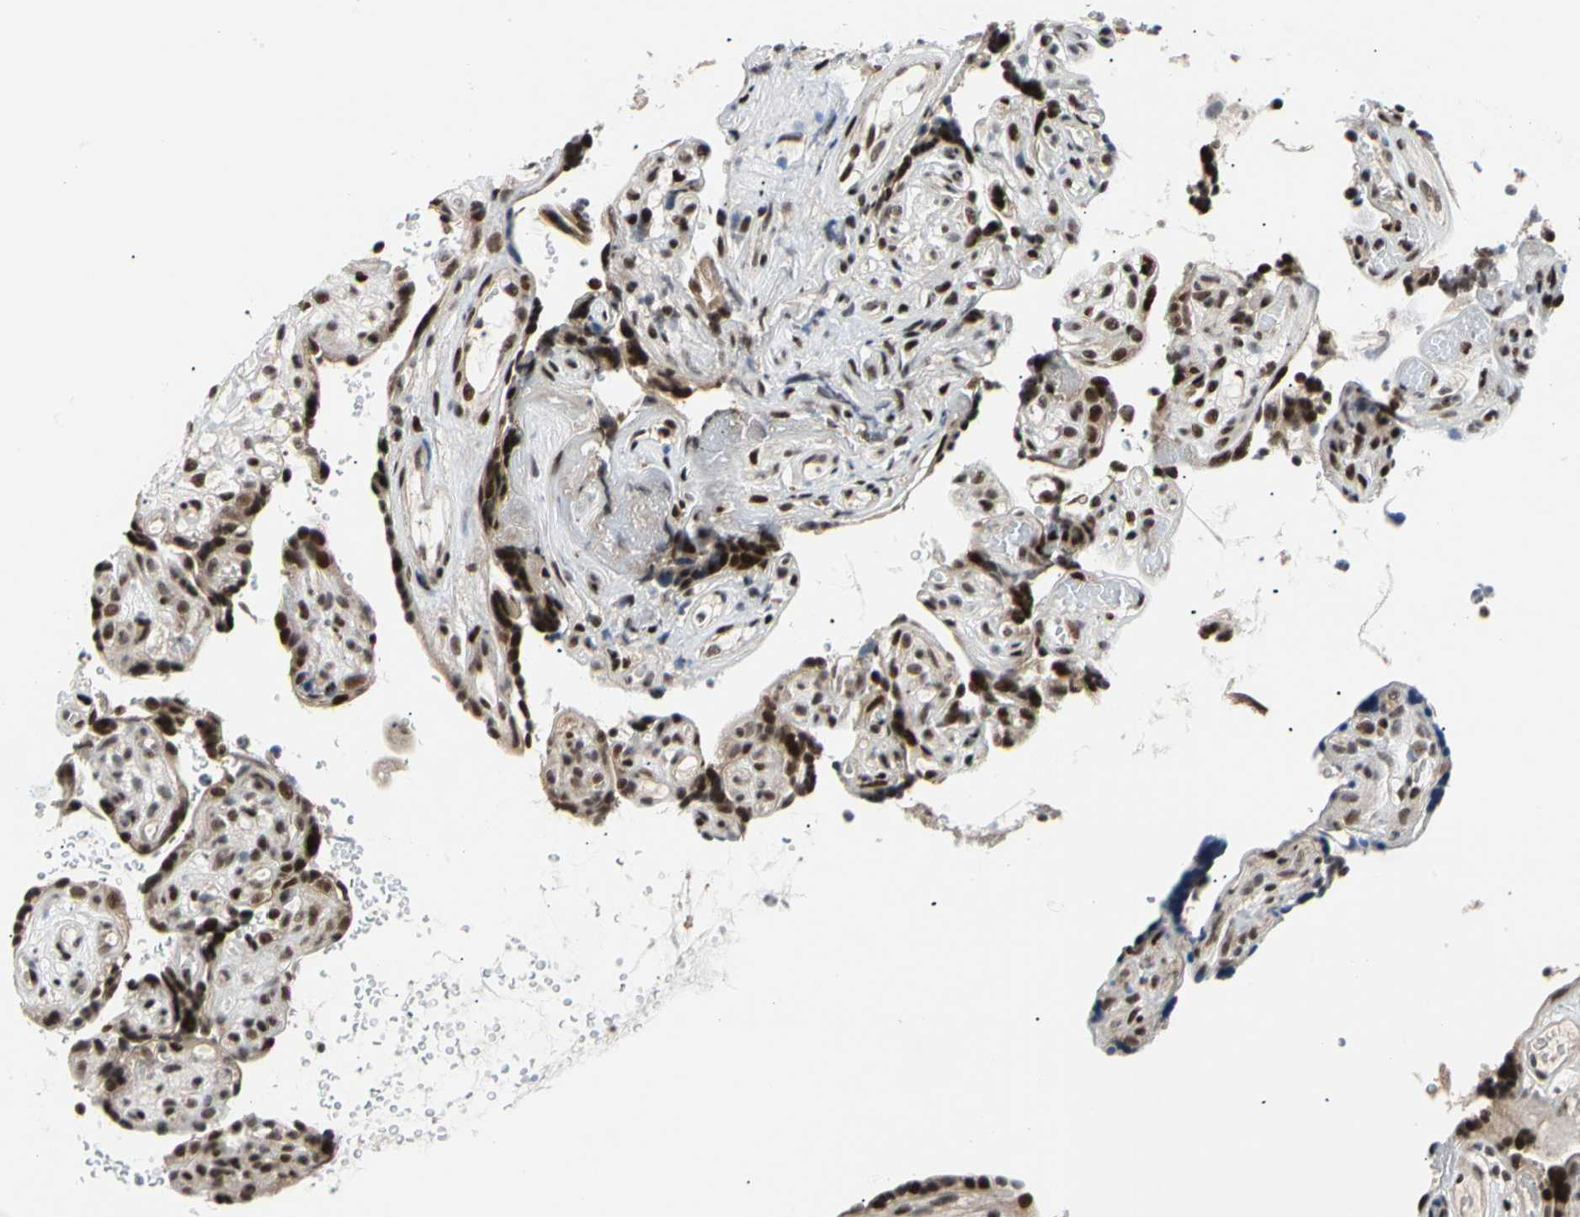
{"staining": {"intensity": "strong", "quantity": ">75%", "location": "cytoplasmic/membranous,nuclear"}, "tissue": "placenta", "cell_type": "Decidual cells", "image_type": "normal", "snomed": [{"axis": "morphology", "description": "Normal tissue, NOS"}, {"axis": "topography", "description": "Placenta"}], "caption": "A brown stain highlights strong cytoplasmic/membranous,nuclear positivity of a protein in decidual cells of unremarkable placenta.", "gene": "E2F1", "patient": {"sex": "female", "age": 30}}